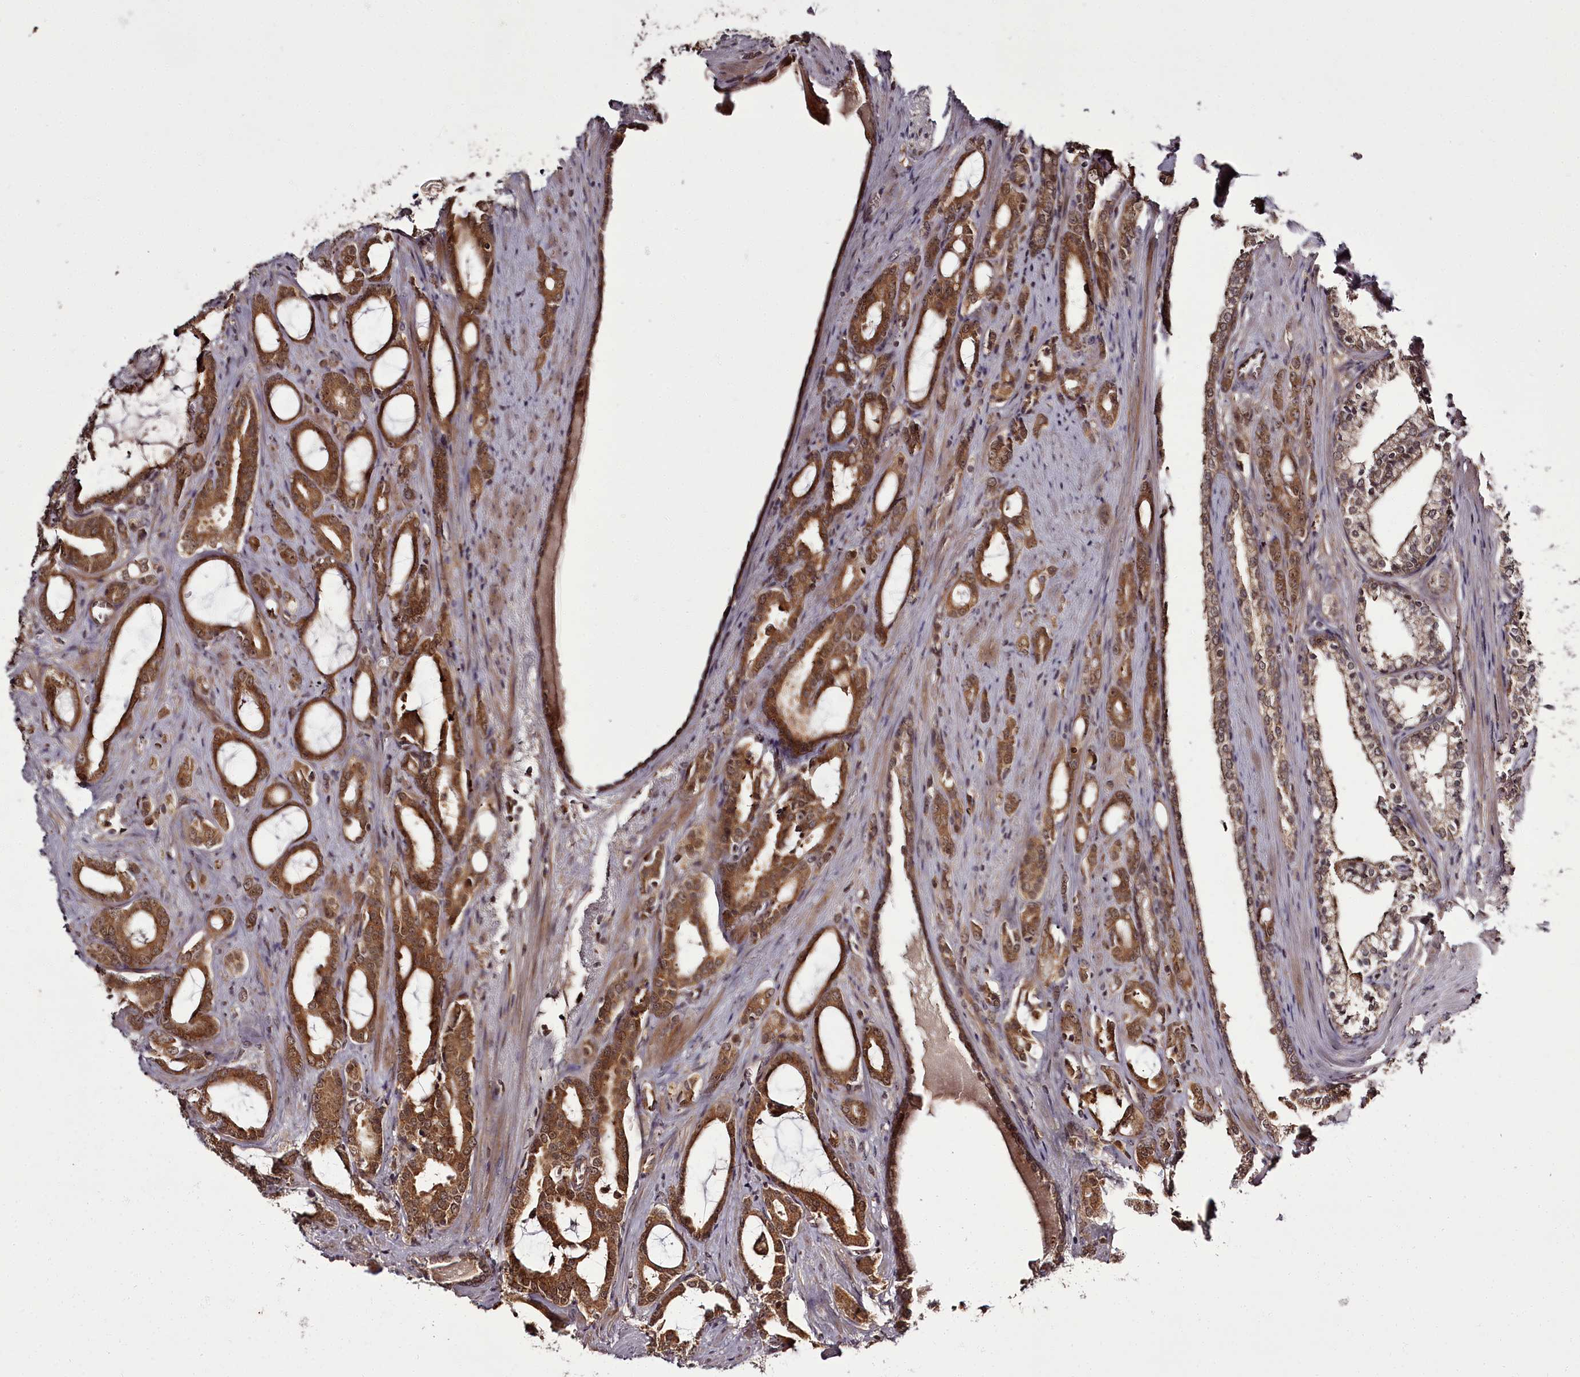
{"staining": {"intensity": "strong", "quantity": ">75%", "location": "cytoplasmic/membranous,nuclear"}, "tissue": "prostate cancer", "cell_type": "Tumor cells", "image_type": "cancer", "snomed": [{"axis": "morphology", "description": "Adenocarcinoma, High grade"}, {"axis": "topography", "description": "Prostate"}], "caption": "Immunohistochemistry (IHC) (DAB) staining of human prostate cancer exhibits strong cytoplasmic/membranous and nuclear protein positivity in approximately >75% of tumor cells.", "gene": "PCBP2", "patient": {"sex": "male", "age": 72}}